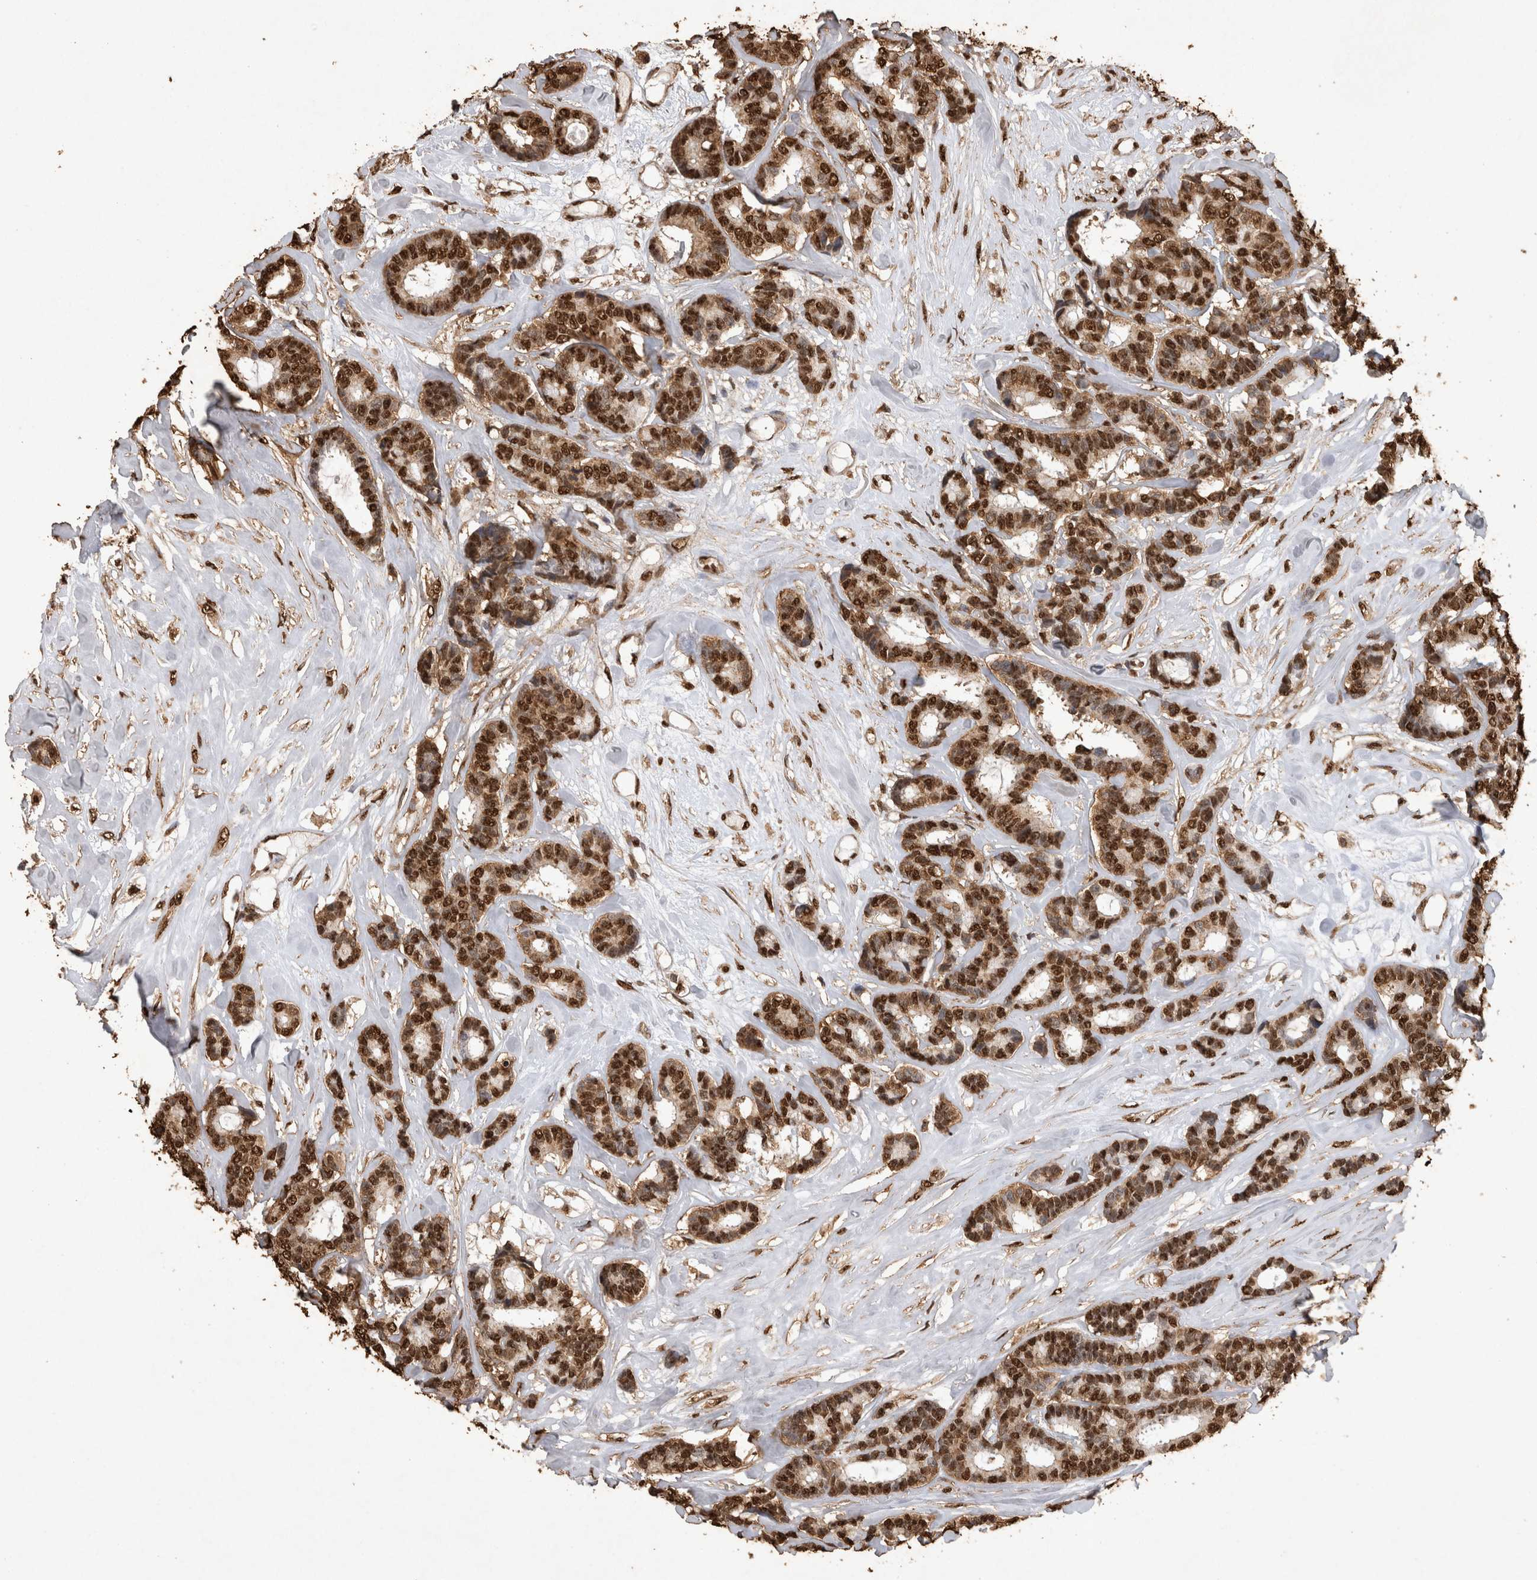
{"staining": {"intensity": "strong", "quantity": ">75%", "location": "cytoplasmic/membranous,nuclear"}, "tissue": "breast cancer", "cell_type": "Tumor cells", "image_type": "cancer", "snomed": [{"axis": "morphology", "description": "Duct carcinoma"}, {"axis": "topography", "description": "Breast"}], "caption": "Protein expression analysis of breast intraductal carcinoma displays strong cytoplasmic/membranous and nuclear expression in about >75% of tumor cells.", "gene": "OAS2", "patient": {"sex": "female", "age": 87}}